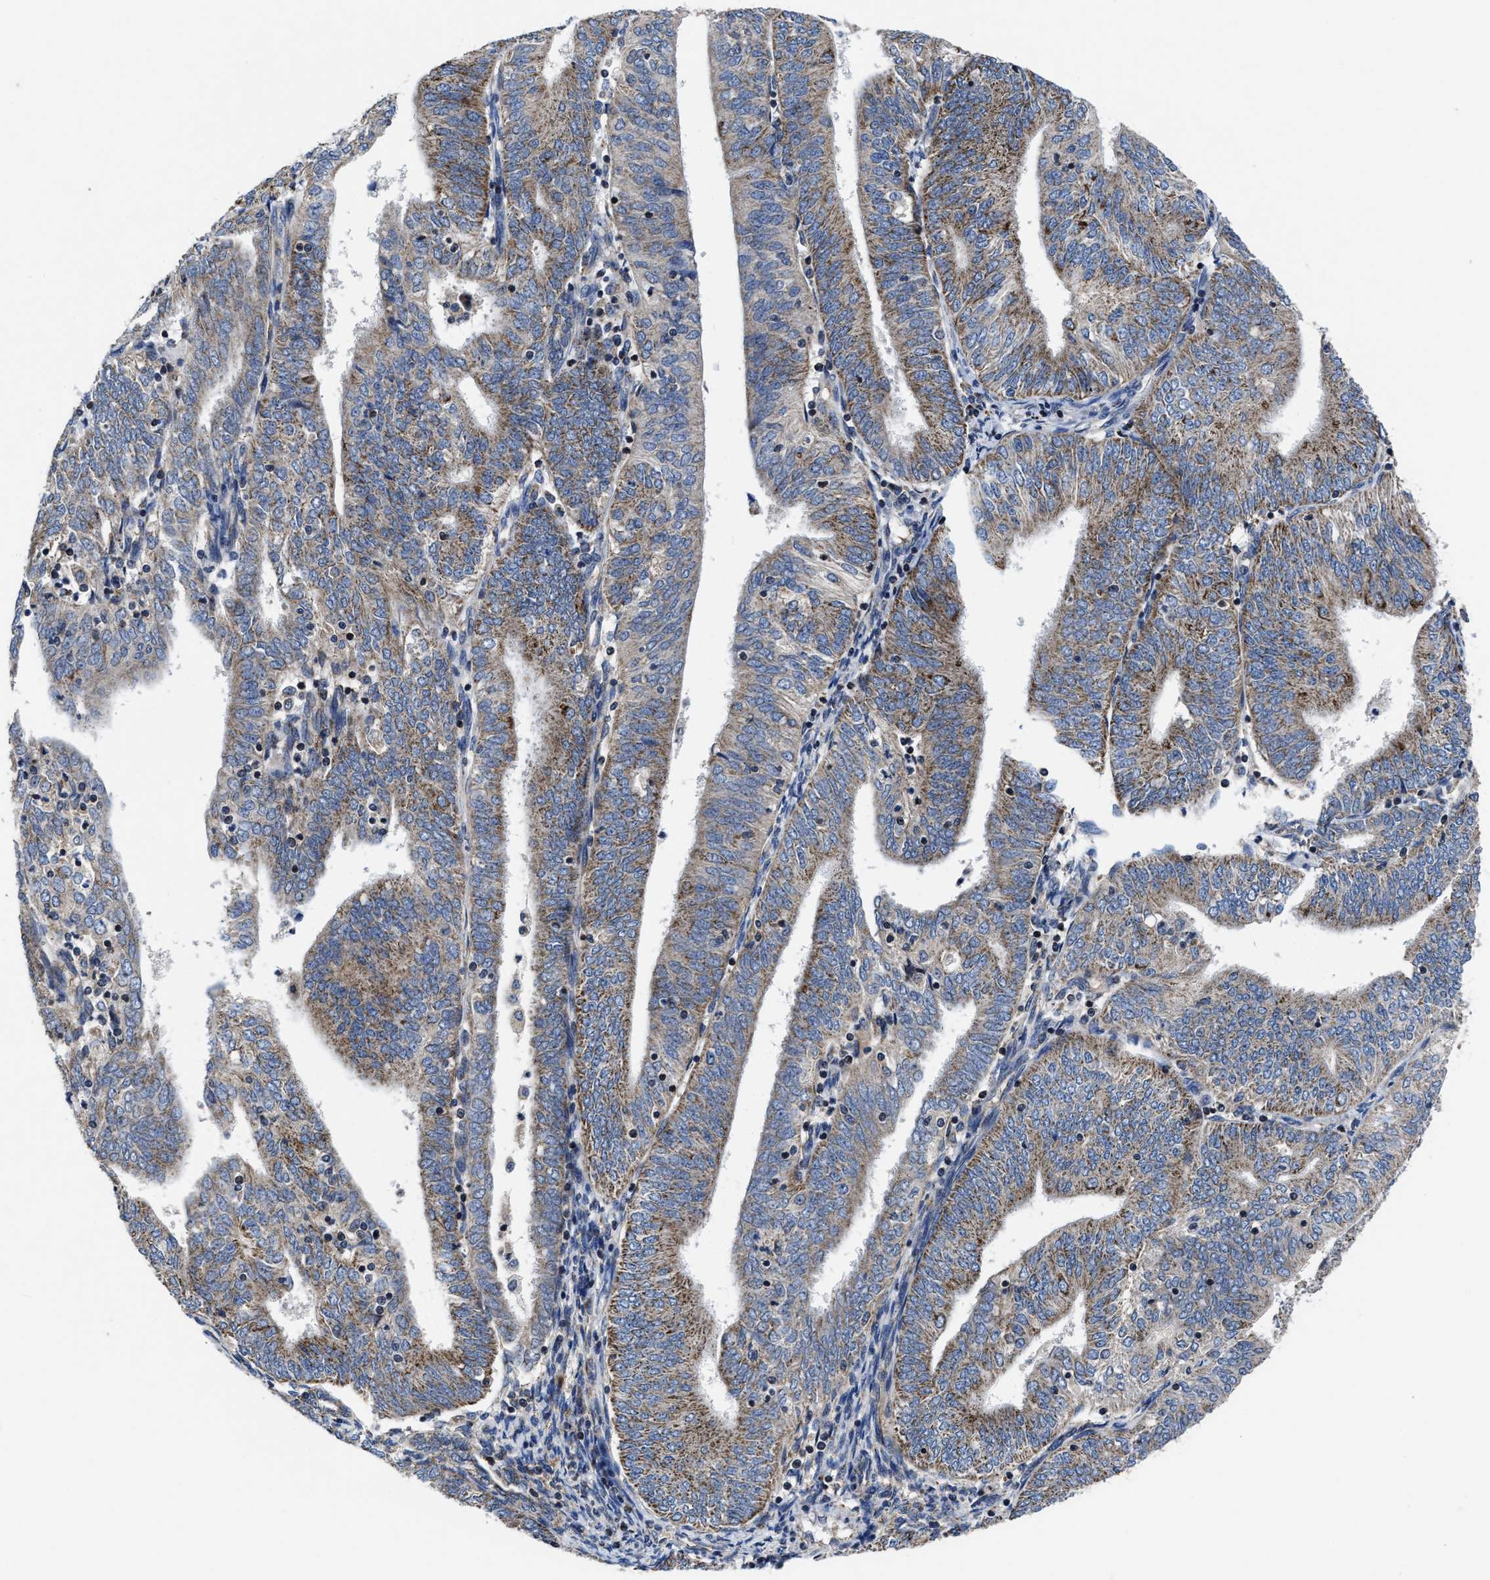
{"staining": {"intensity": "moderate", "quantity": ">75%", "location": "cytoplasmic/membranous"}, "tissue": "endometrial cancer", "cell_type": "Tumor cells", "image_type": "cancer", "snomed": [{"axis": "morphology", "description": "Adenocarcinoma, NOS"}, {"axis": "topography", "description": "Endometrium"}], "caption": "A photomicrograph of endometrial cancer stained for a protein exhibits moderate cytoplasmic/membranous brown staining in tumor cells.", "gene": "CACNA1D", "patient": {"sex": "female", "age": 58}}